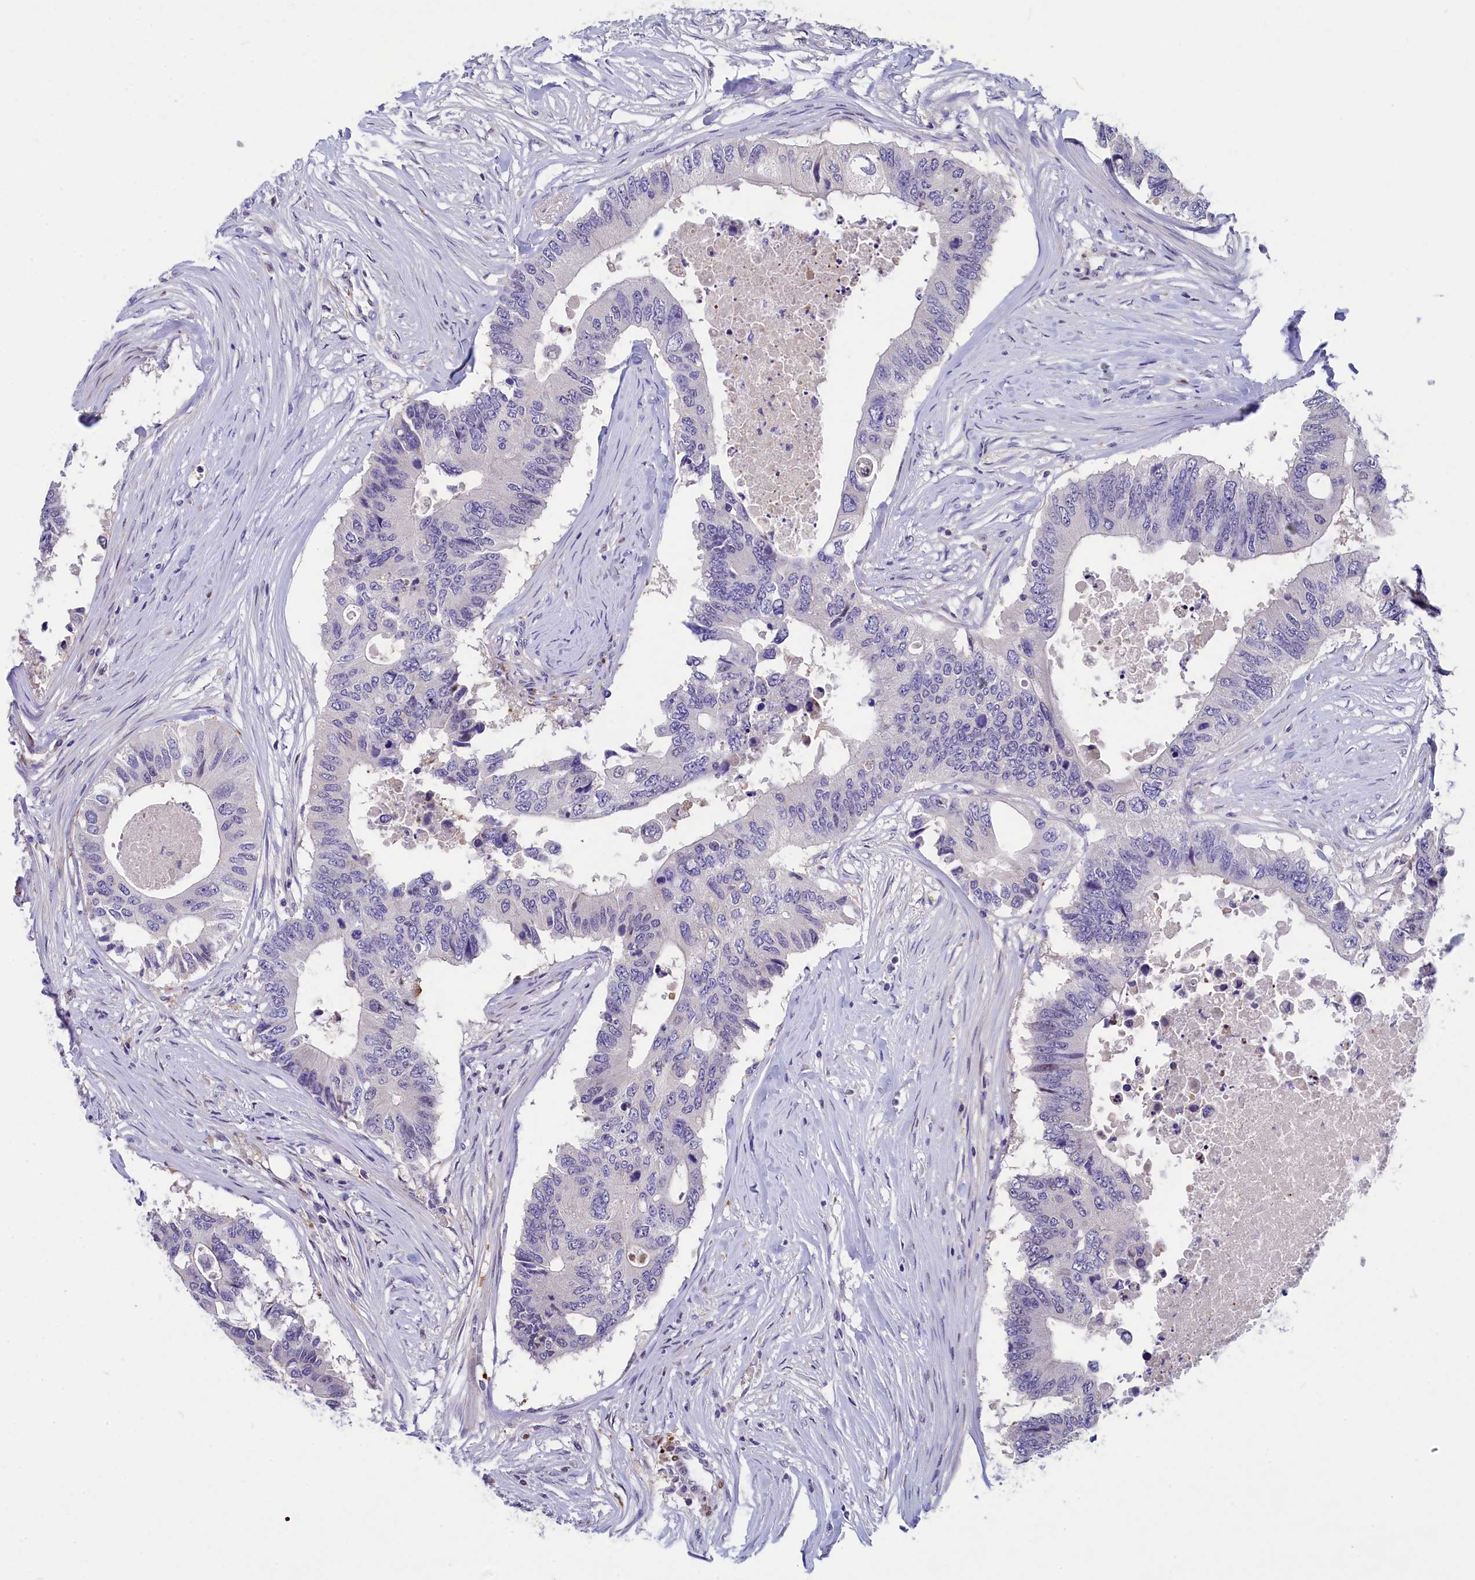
{"staining": {"intensity": "negative", "quantity": "none", "location": "none"}, "tissue": "colorectal cancer", "cell_type": "Tumor cells", "image_type": "cancer", "snomed": [{"axis": "morphology", "description": "Adenocarcinoma, NOS"}, {"axis": "topography", "description": "Colon"}], "caption": "Colorectal cancer was stained to show a protein in brown. There is no significant expression in tumor cells. (Brightfield microscopy of DAB immunohistochemistry at high magnification).", "gene": "NKPD1", "patient": {"sex": "male", "age": 71}}